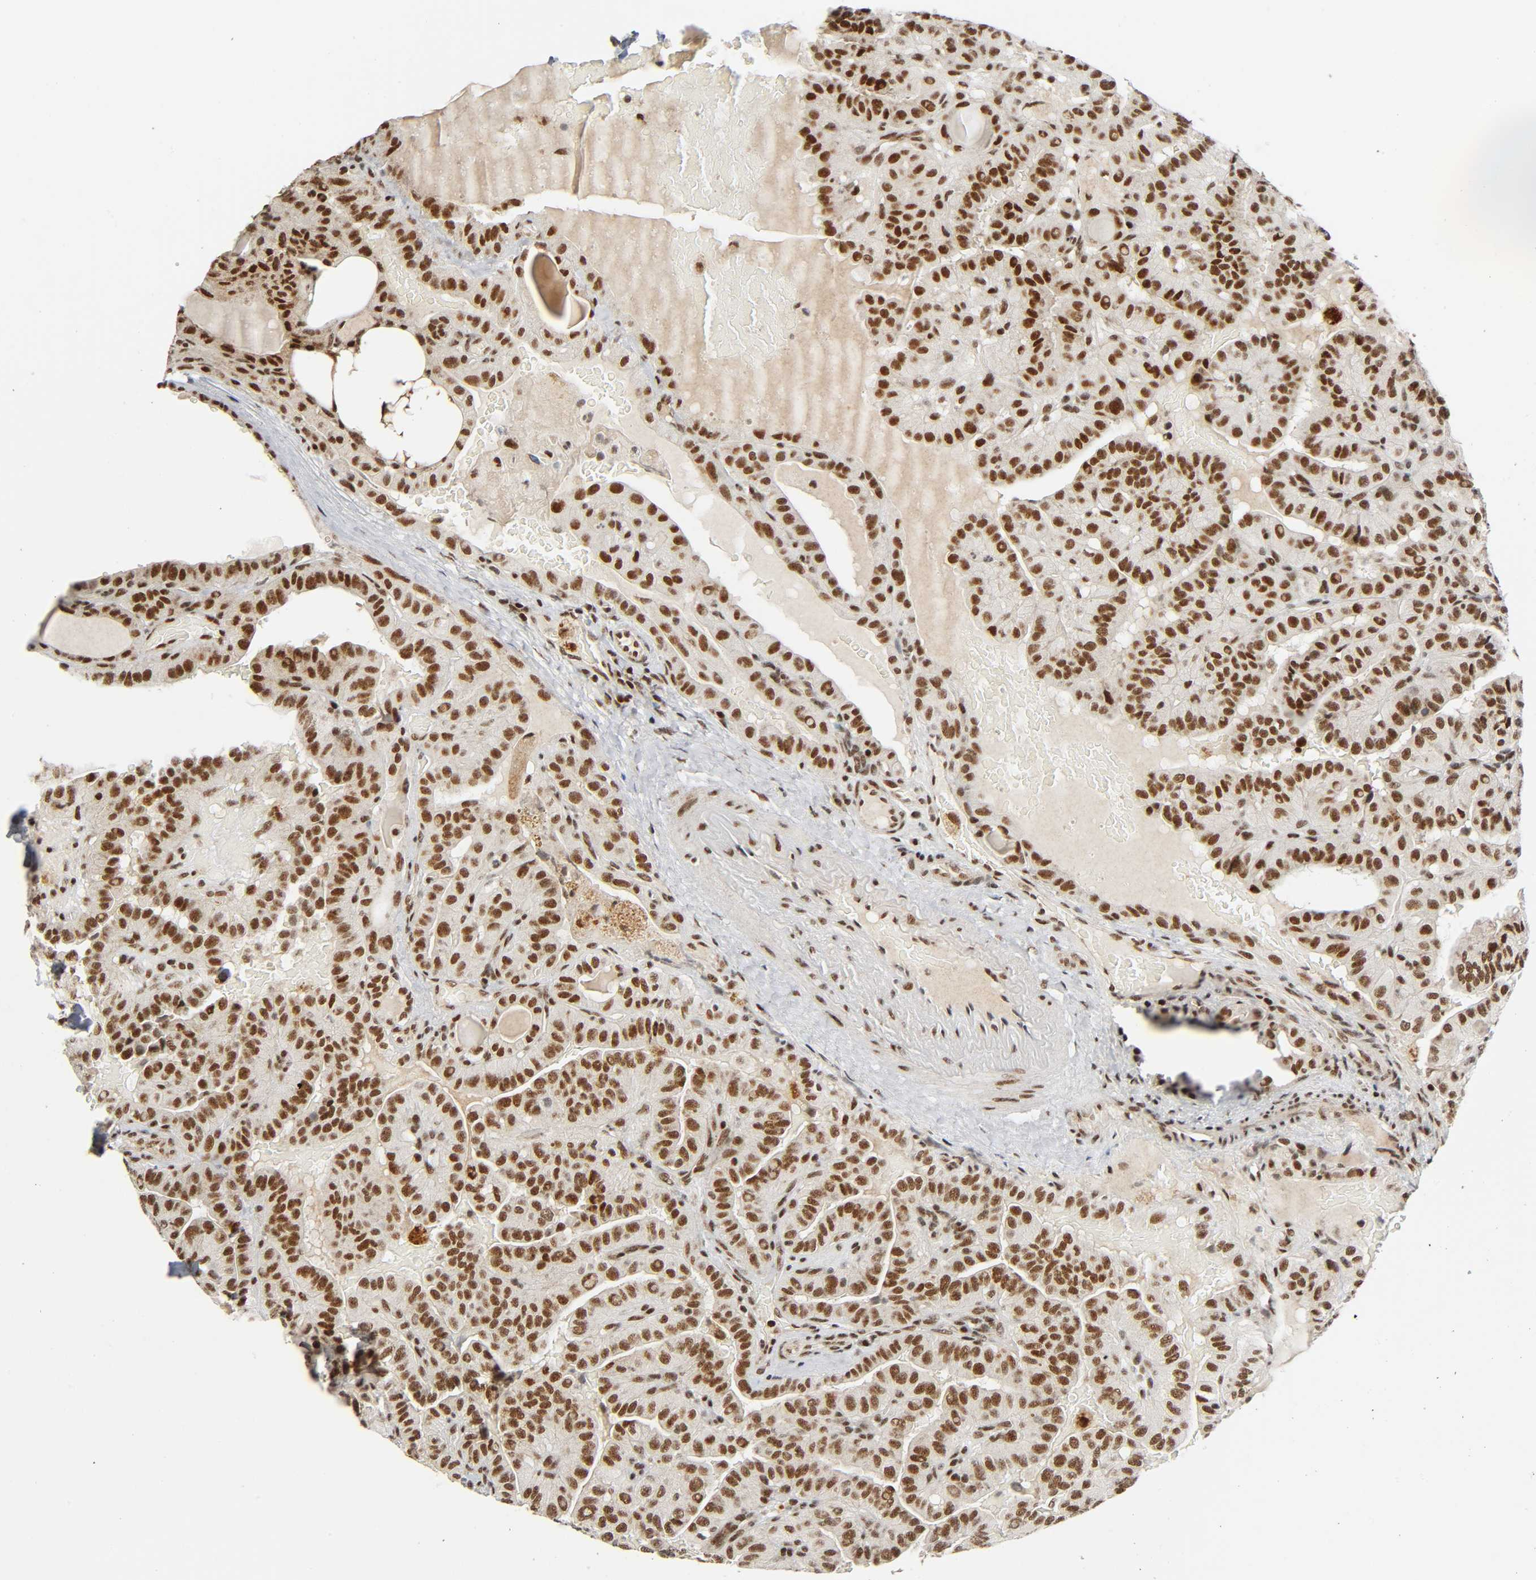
{"staining": {"intensity": "strong", "quantity": ">75%", "location": "nuclear"}, "tissue": "thyroid cancer", "cell_type": "Tumor cells", "image_type": "cancer", "snomed": [{"axis": "morphology", "description": "Papillary adenocarcinoma, NOS"}, {"axis": "topography", "description": "Thyroid gland"}], "caption": "This is an image of immunohistochemistry staining of thyroid cancer (papillary adenocarcinoma), which shows strong positivity in the nuclear of tumor cells.", "gene": "CDK9", "patient": {"sex": "male", "age": 77}}